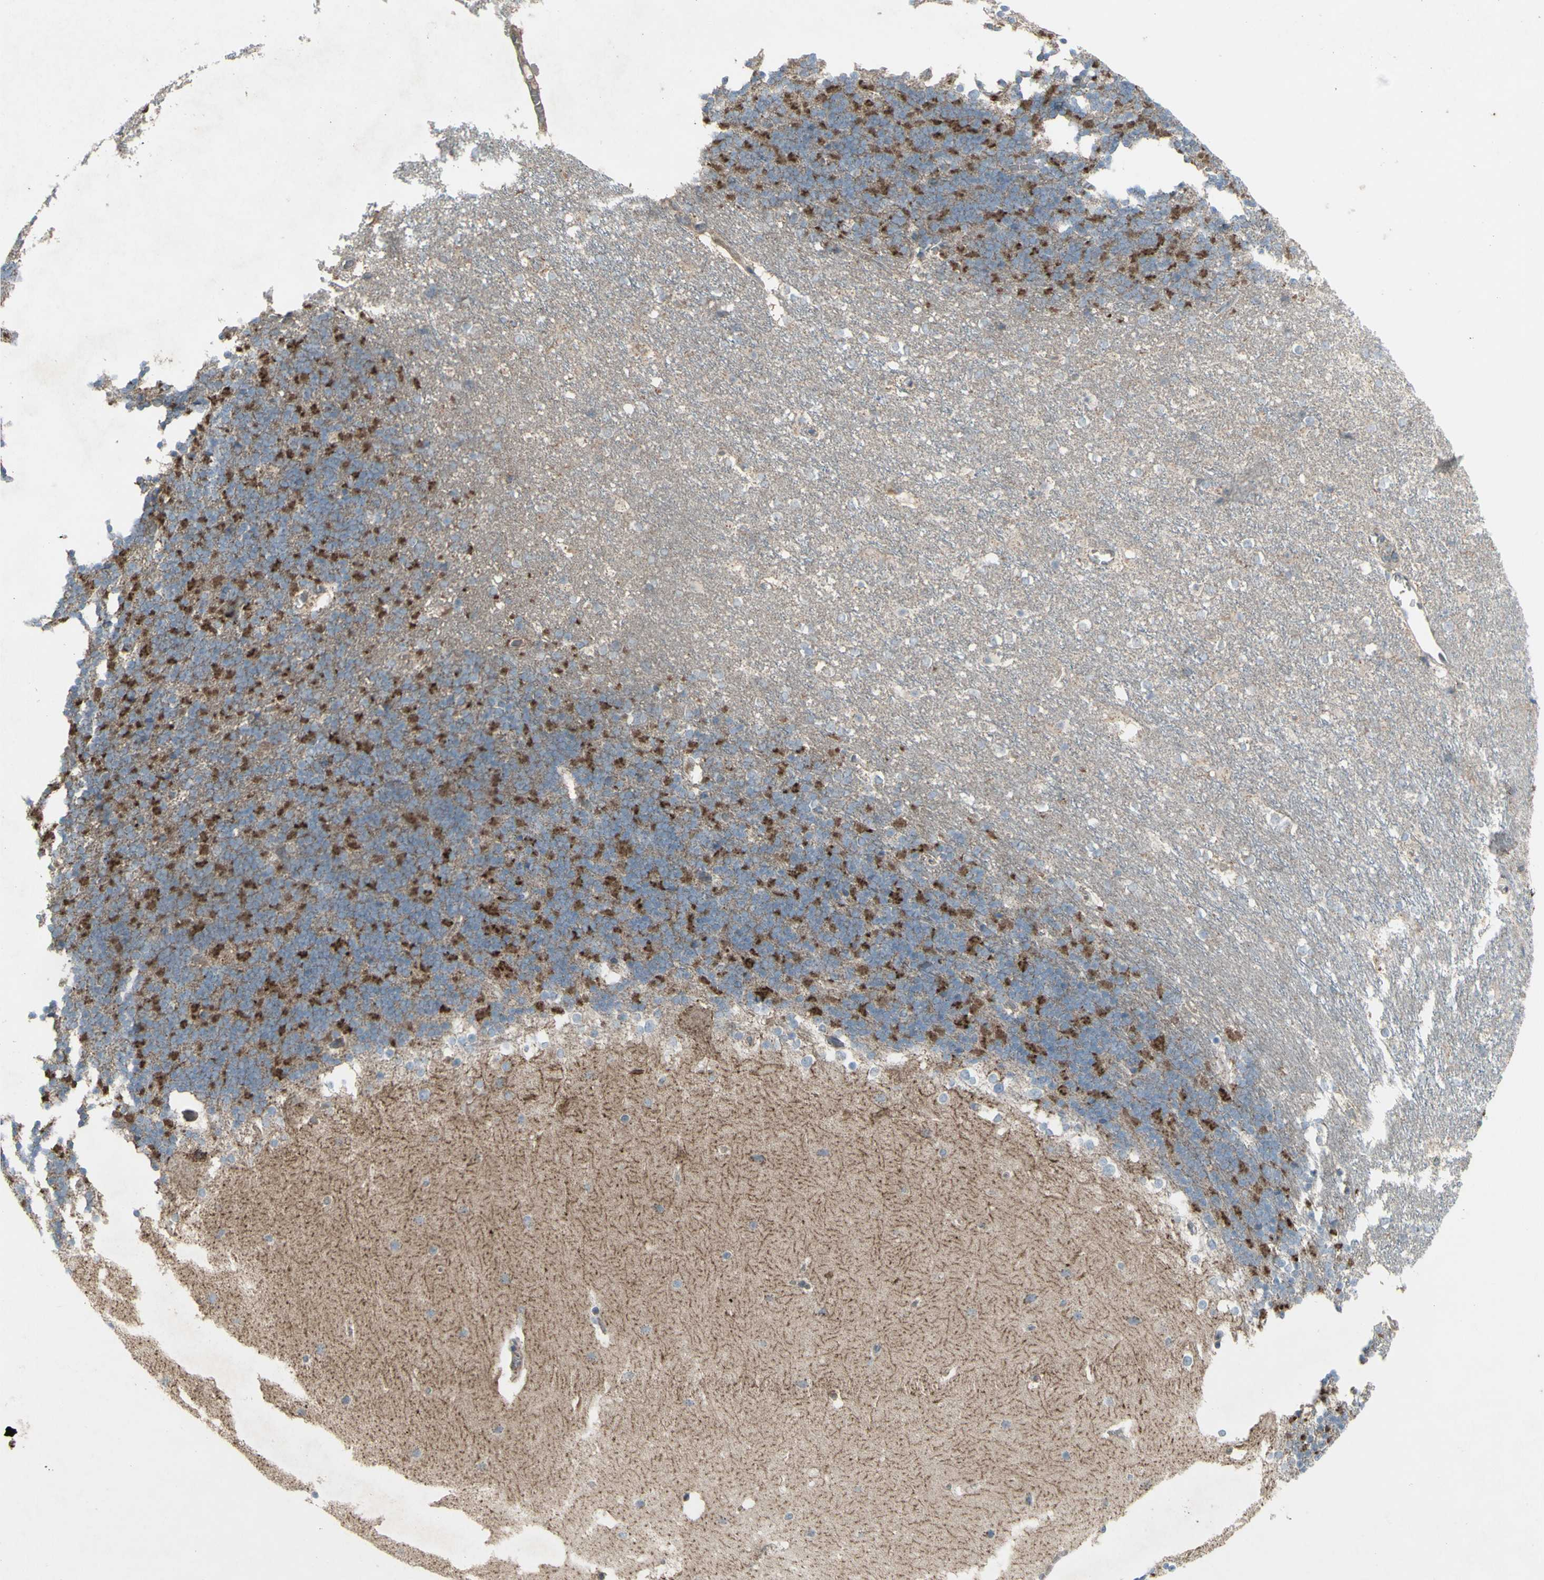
{"staining": {"intensity": "negative", "quantity": "none", "location": "none"}, "tissue": "cerebellum", "cell_type": "Cells in granular layer", "image_type": "normal", "snomed": [{"axis": "morphology", "description": "Normal tissue, NOS"}, {"axis": "topography", "description": "Cerebellum"}], "caption": "DAB immunohistochemical staining of benign cerebellum reveals no significant positivity in cells in granular layer.", "gene": "SHC1", "patient": {"sex": "female", "age": 19}}